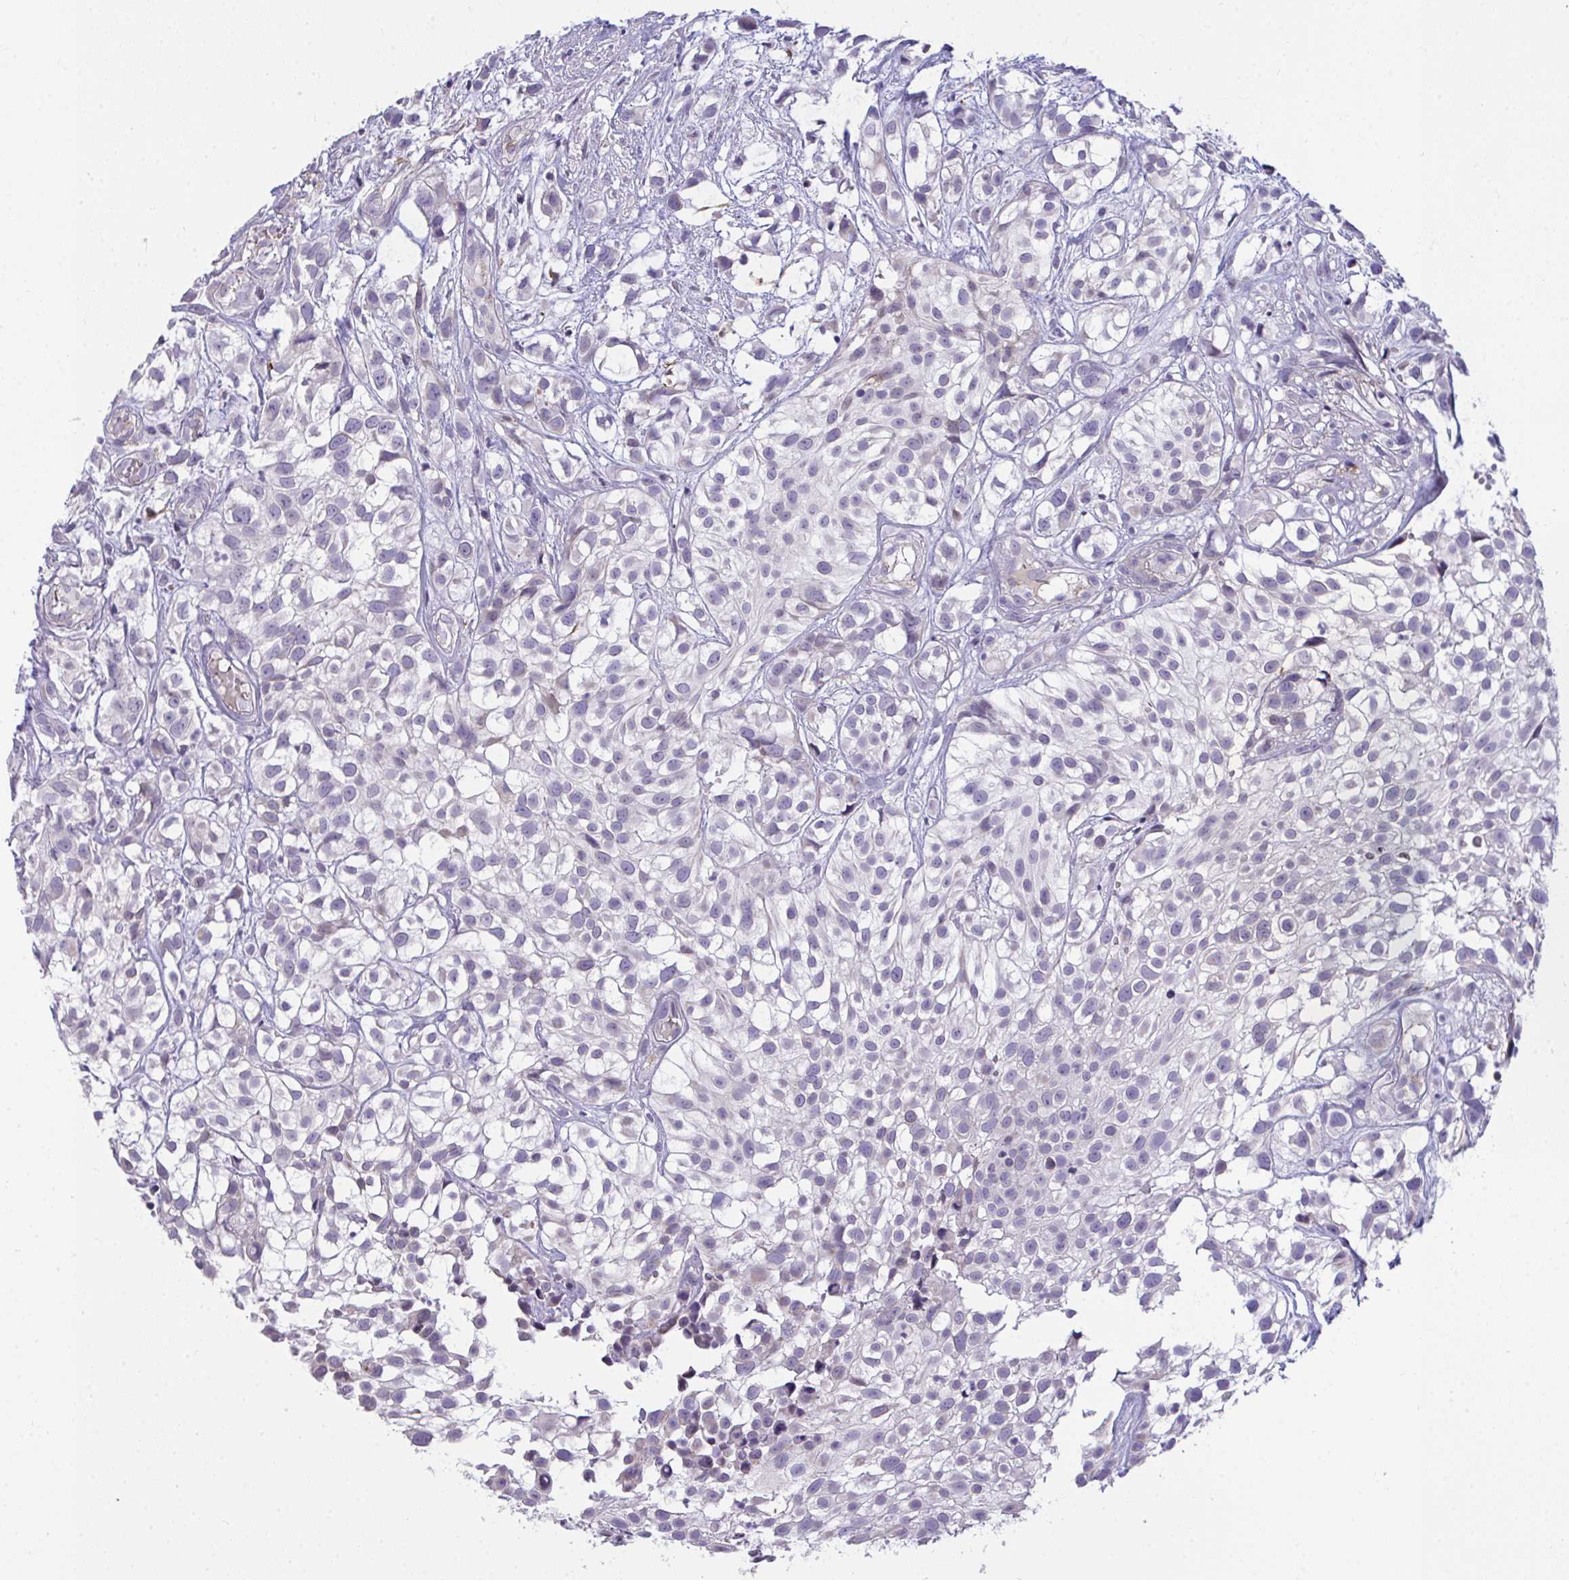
{"staining": {"intensity": "negative", "quantity": "none", "location": "none"}, "tissue": "urothelial cancer", "cell_type": "Tumor cells", "image_type": "cancer", "snomed": [{"axis": "morphology", "description": "Urothelial carcinoma, High grade"}, {"axis": "topography", "description": "Urinary bladder"}], "caption": "Tumor cells are negative for brown protein staining in high-grade urothelial carcinoma.", "gene": "SEMA6B", "patient": {"sex": "male", "age": 56}}